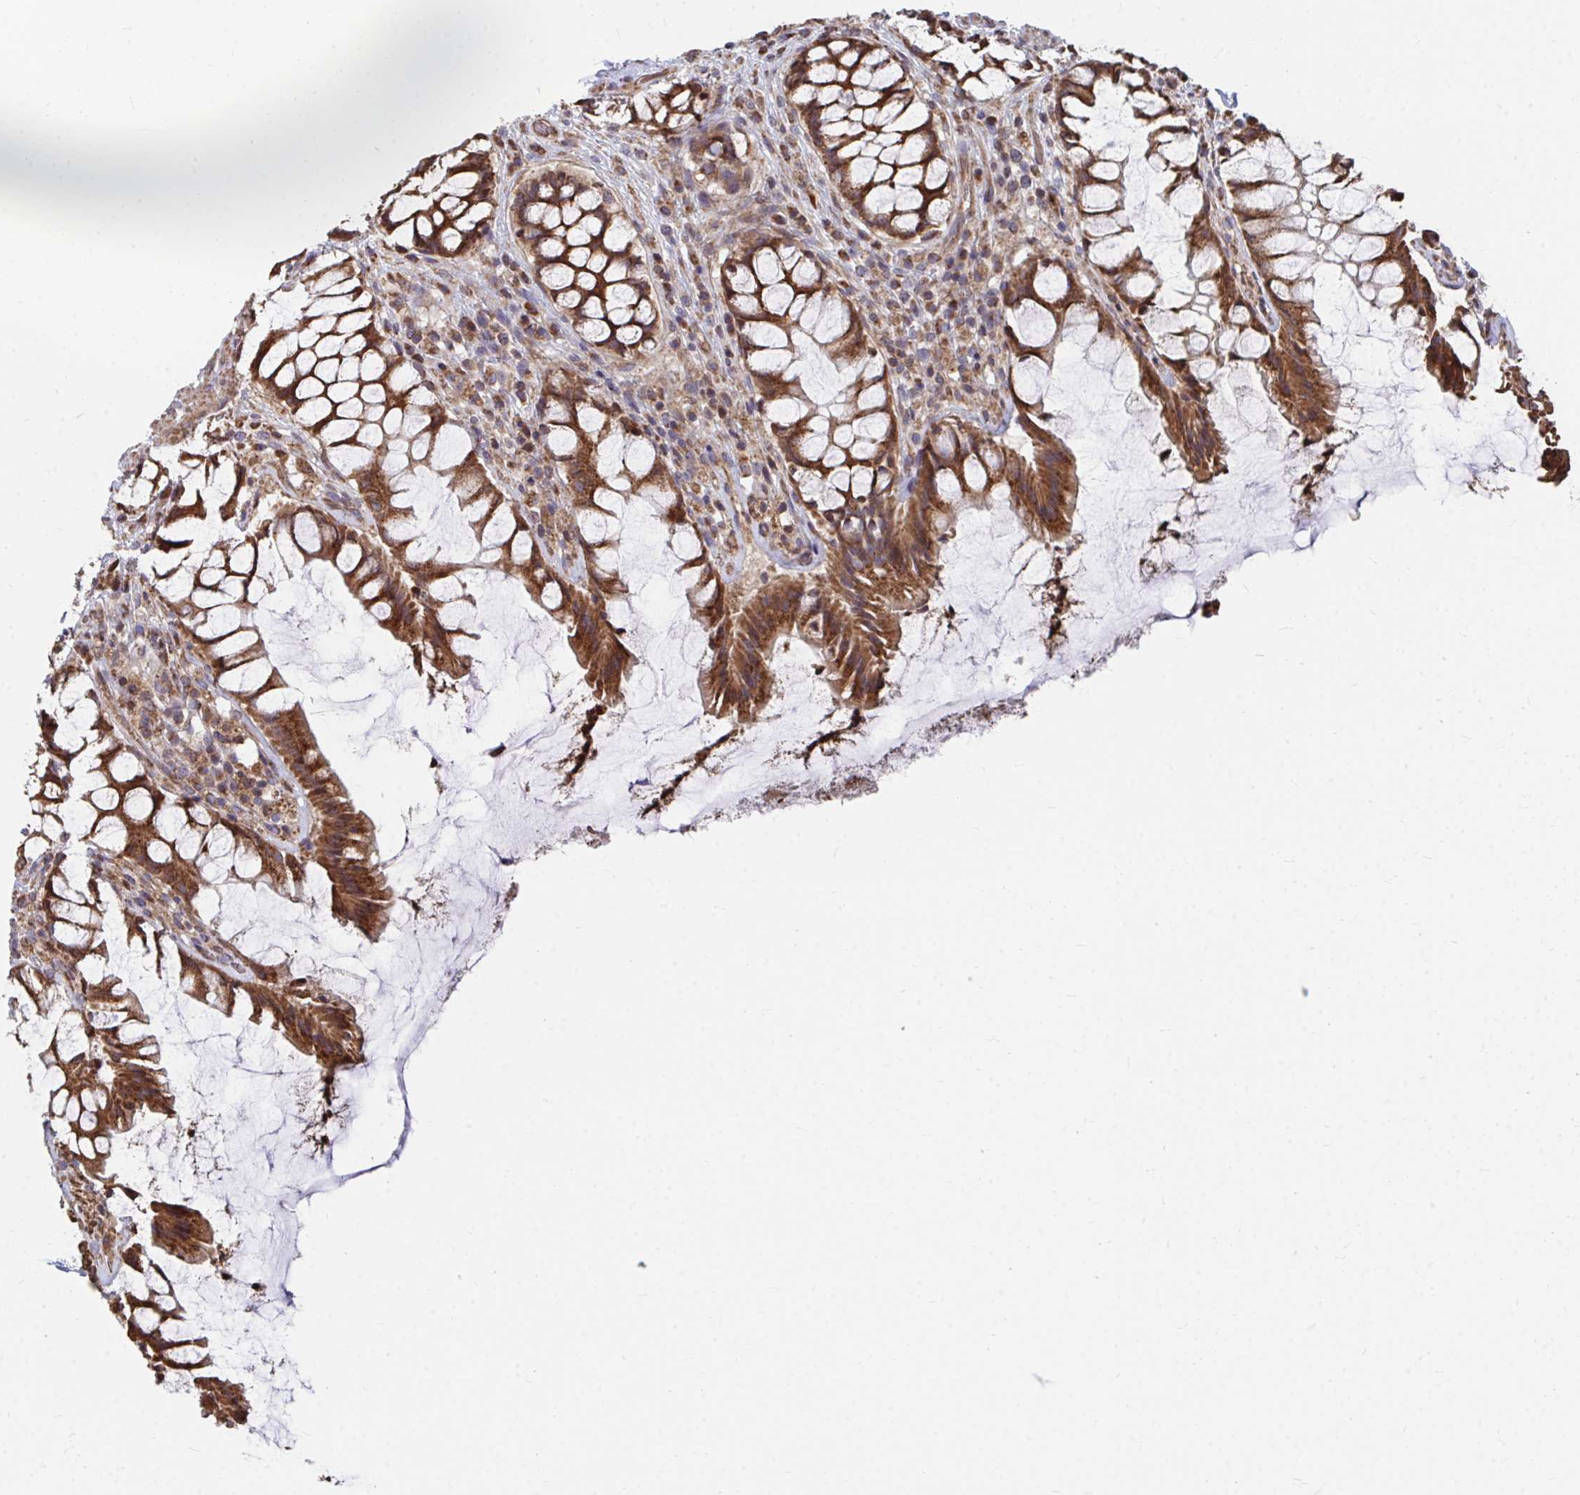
{"staining": {"intensity": "strong", "quantity": ">75%", "location": "cytoplasmic/membranous"}, "tissue": "rectum", "cell_type": "Glandular cells", "image_type": "normal", "snomed": [{"axis": "morphology", "description": "Normal tissue, NOS"}, {"axis": "topography", "description": "Rectum"}], "caption": "Immunohistochemical staining of benign rectum displays strong cytoplasmic/membranous protein positivity in about >75% of glandular cells. The staining was performed using DAB to visualize the protein expression in brown, while the nuclei were stained in blue with hematoxylin (Magnification: 20x).", "gene": "FAM89A", "patient": {"sex": "female", "age": 58}}